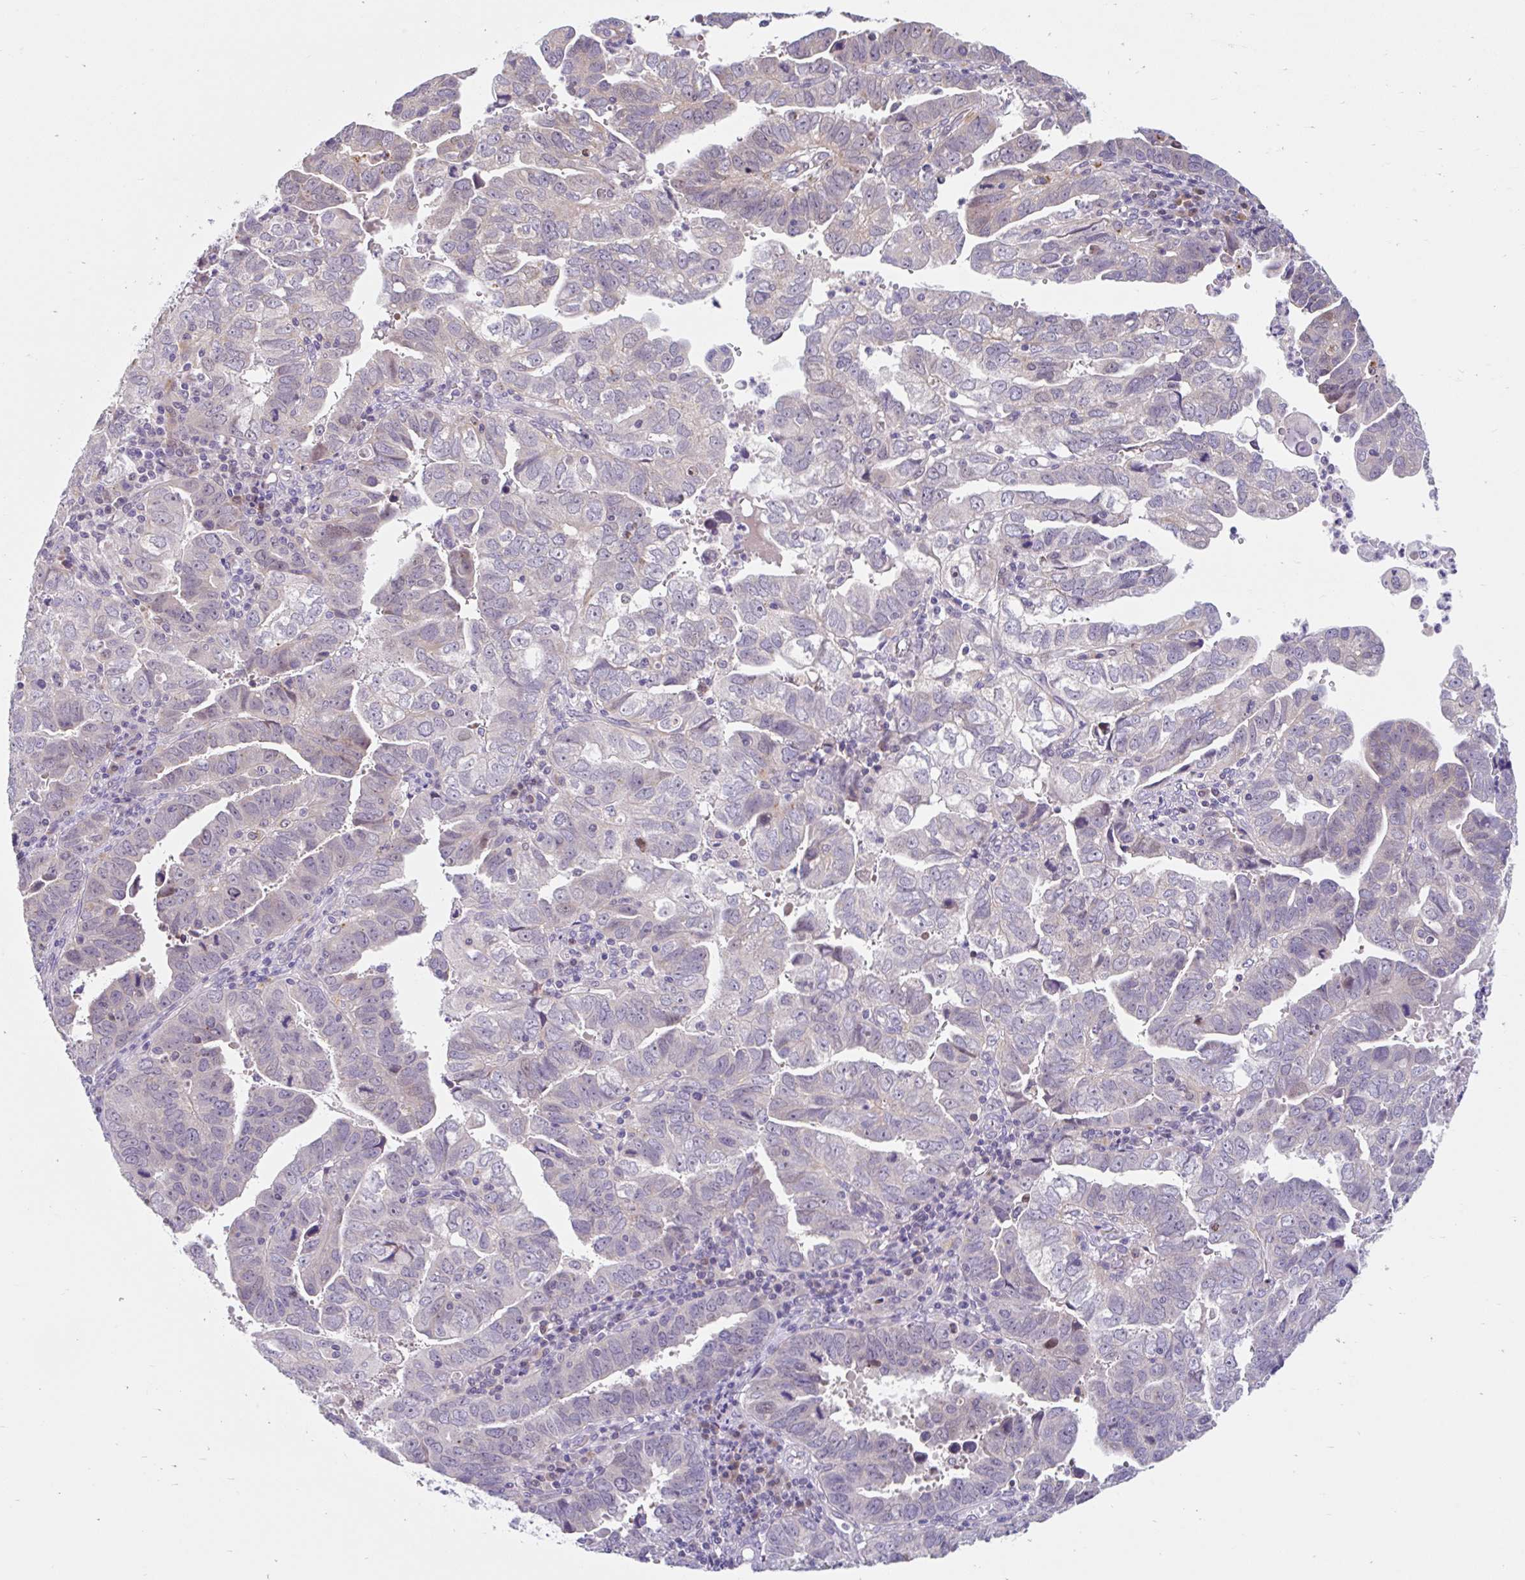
{"staining": {"intensity": "weak", "quantity": "<25%", "location": "cytoplasmic/membranous"}, "tissue": "endometrial cancer", "cell_type": "Tumor cells", "image_type": "cancer", "snomed": [{"axis": "morphology", "description": "Adenocarcinoma, NOS"}, {"axis": "topography", "description": "Uterus"}], "caption": "Human endometrial adenocarcinoma stained for a protein using immunohistochemistry (IHC) demonstrates no positivity in tumor cells.", "gene": "NT5C1B", "patient": {"sex": "female", "age": 62}}